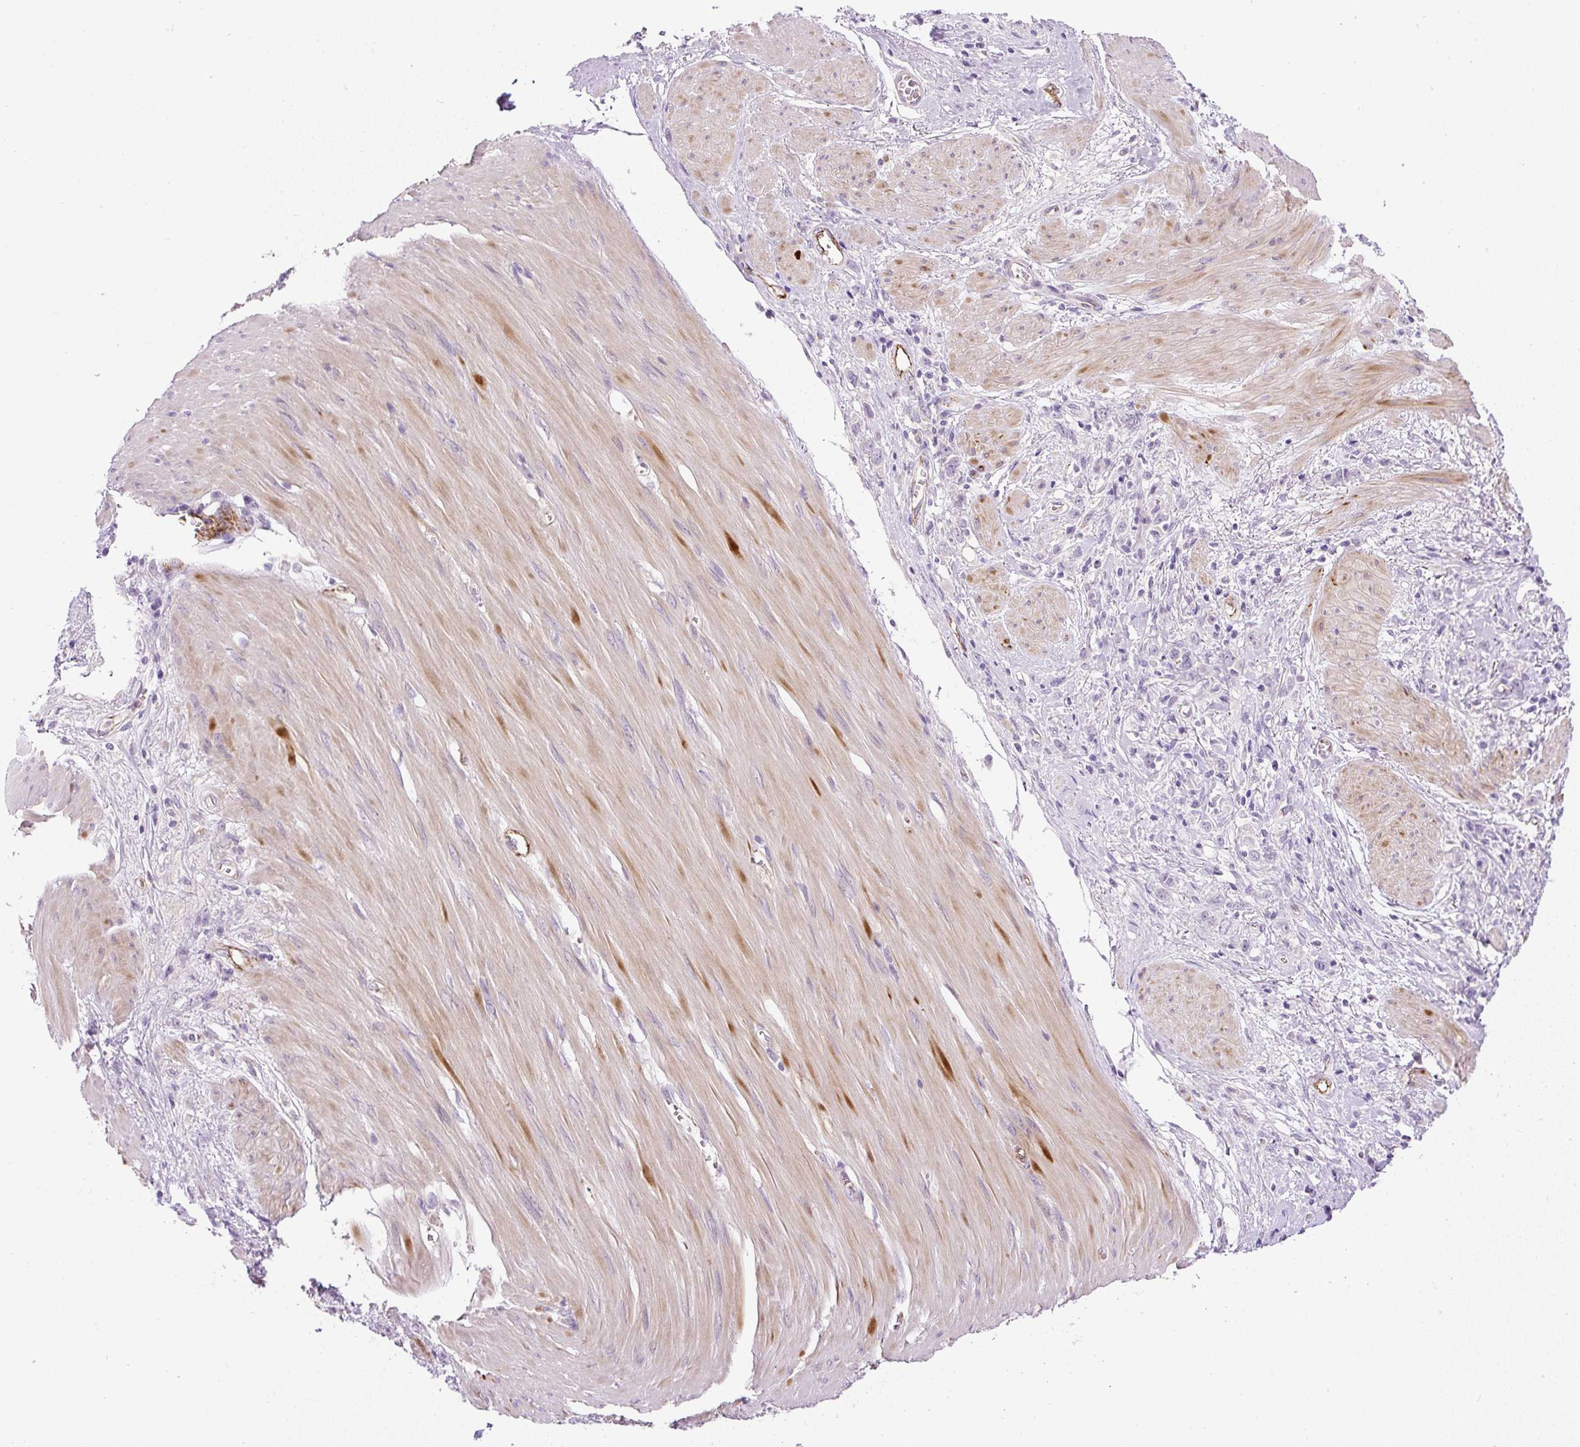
{"staining": {"intensity": "negative", "quantity": "none", "location": "none"}, "tissue": "stomach cancer", "cell_type": "Tumor cells", "image_type": "cancer", "snomed": [{"axis": "morphology", "description": "Adenocarcinoma, NOS"}, {"axis": "topography", "description": "Stomach"}], "caption": "Tumor cells show no significant staining in stomach cancer.", "gene": "LEFTY2", "patient": {"sex": "female", "age": 76}}